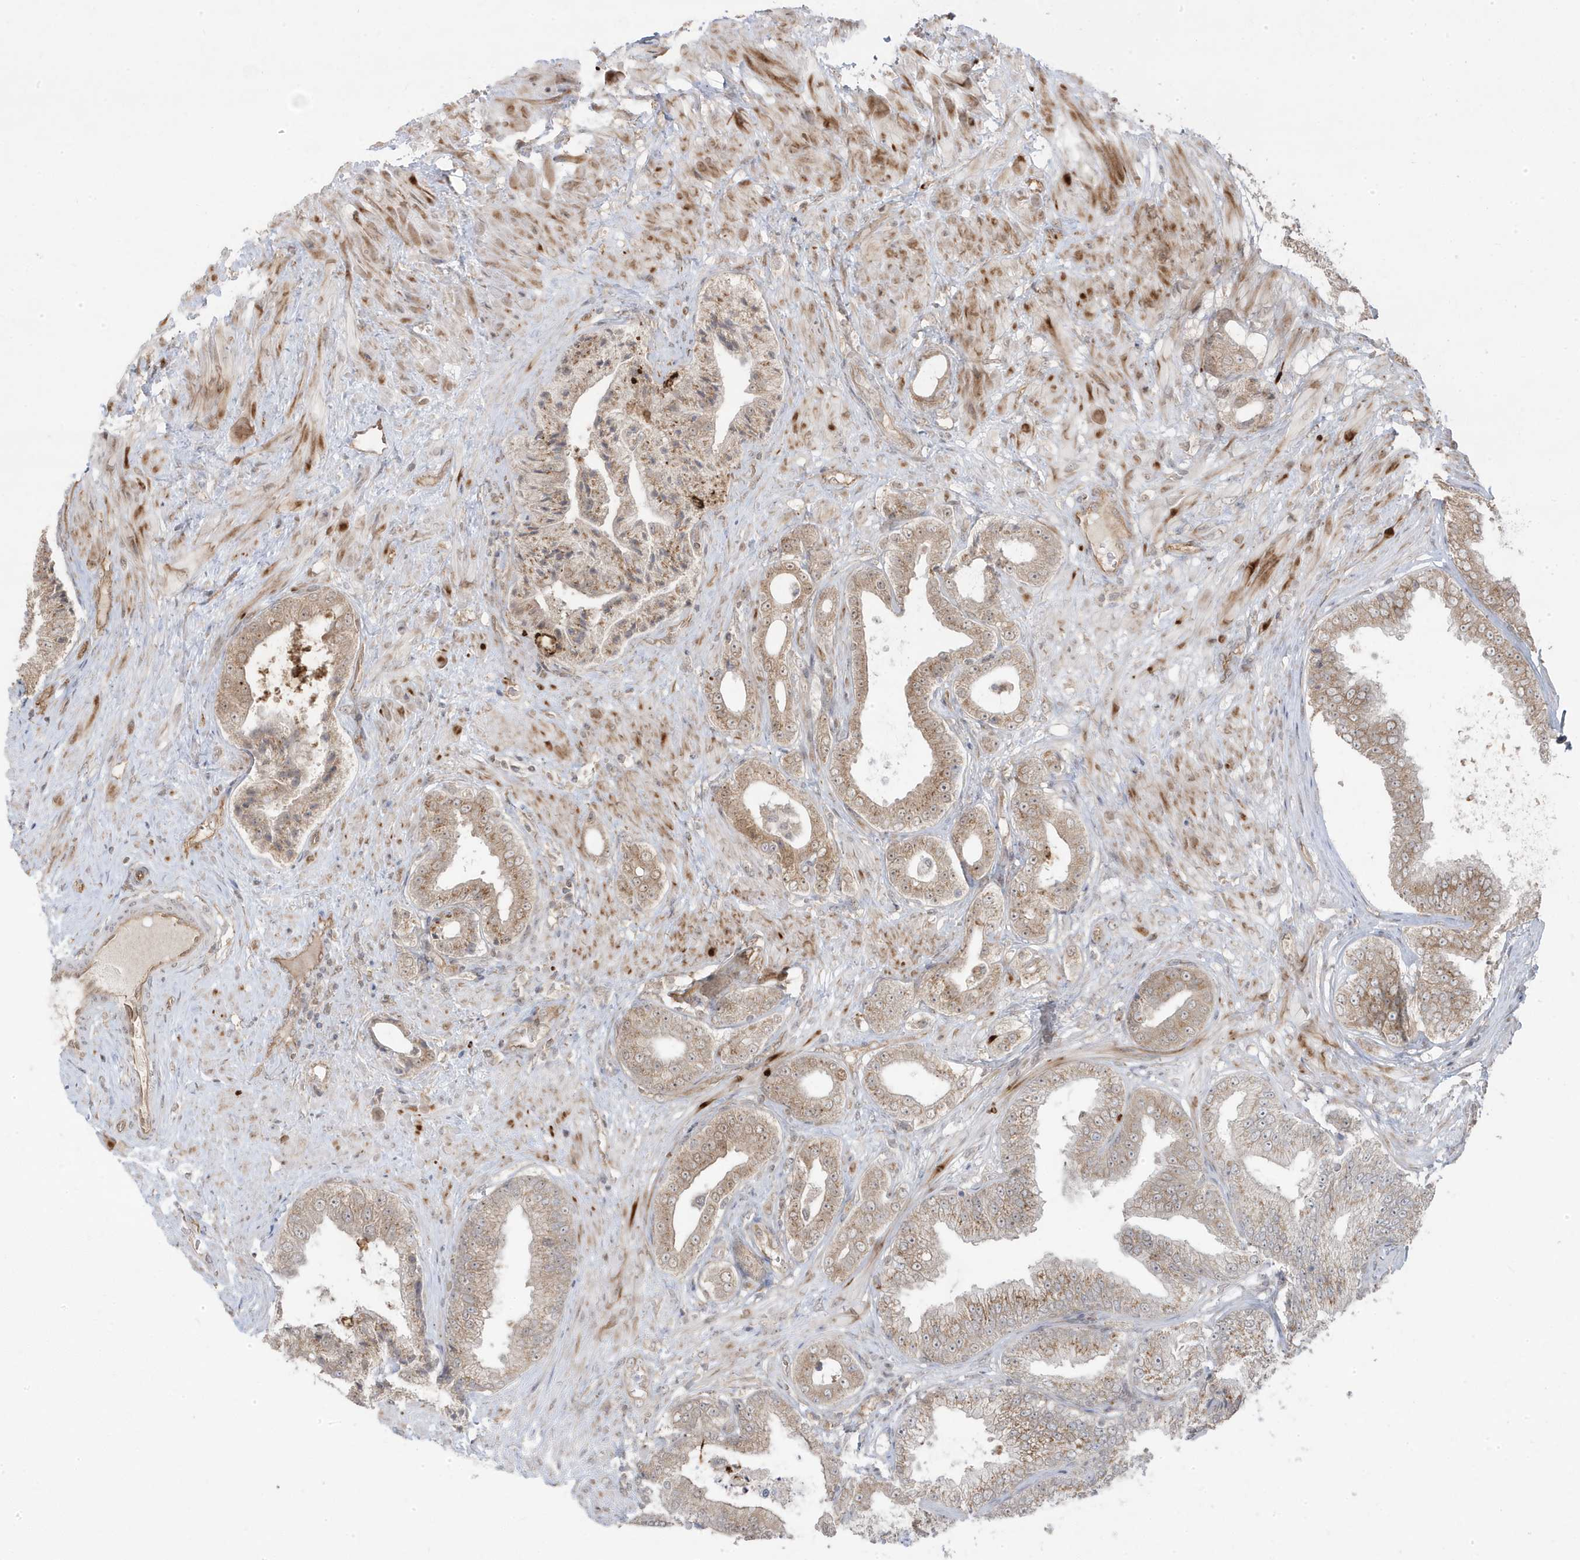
{"staining": {"intensity": "moderate", "quantity": ">75%", "location": "cytoplasmic/membranous"}, "tissue": "prostate cancer", "cell_type": "Tumor cells", "image_type": "cancer", "snomed": [{"axis": "morphology", "description": "Adenocarcinoma, Low grade"}, {"axis": "topography", "description": "Prostate"}], "caption": "Human prostate adenocarcinoma (low-grade) stained with a protein marker exhibits moderate staining in tumor cells.", "gene": "DNAJC12", "patient": {"sex": "male", "age": 63}}